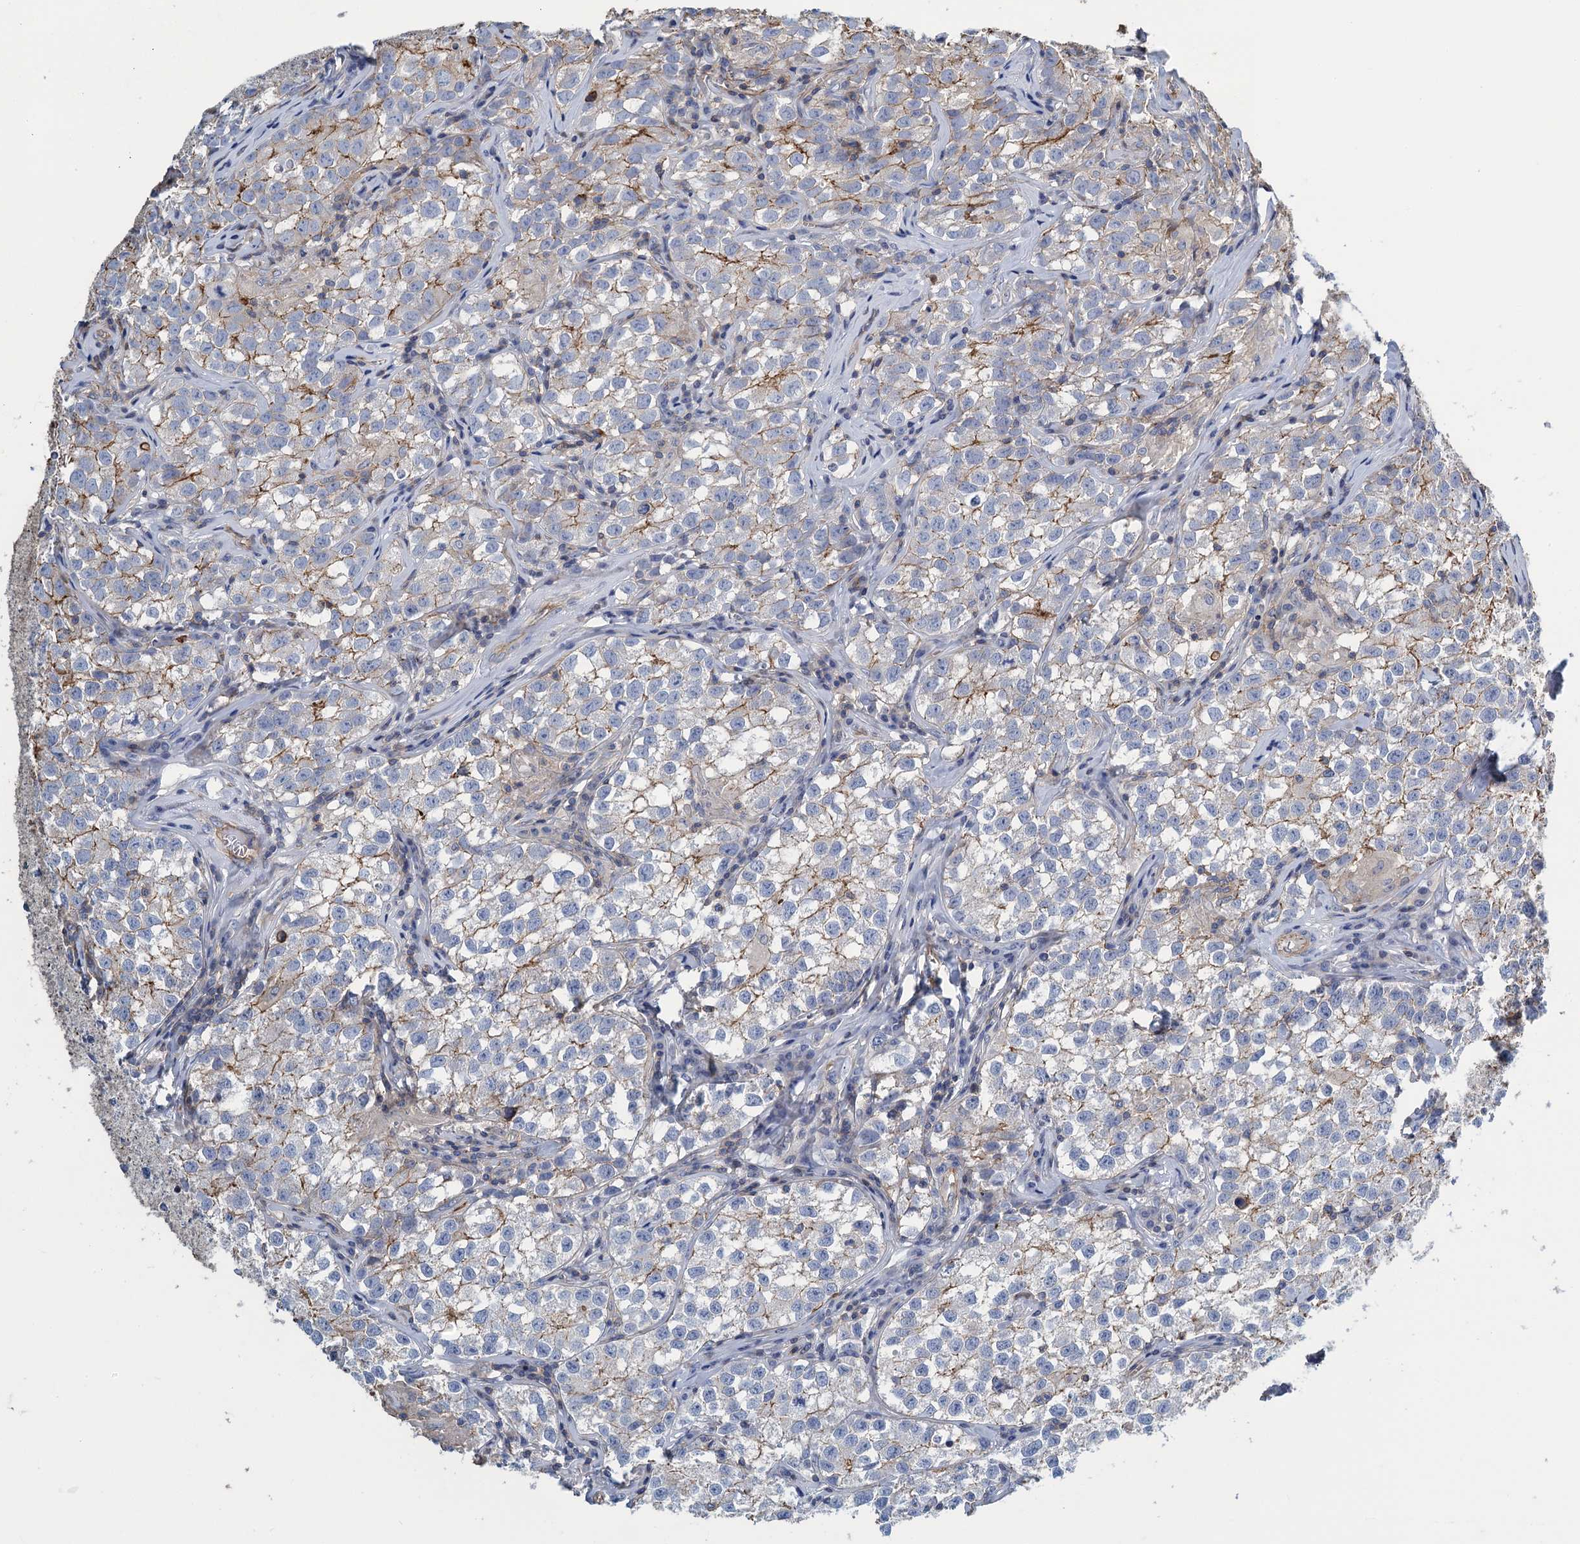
{"staining": {"intensity": "moderate", "quantity": "<25%", "location": "cytoplasmic/membranous"}, "tissue": "testis cancer", "cell_type": "Tumor cells", "image_type": "cancer", "snomed": [{"axis": "morphology", "description": "Seminoma, NOS"}, {"axis": "morphology", "description": "Carcinoma, Embryonal, NOS"}, {"axis": "topography", "description": "Testis"}], "caption": "About <25% of tumor cells in testis cancer (embryonal carcinoma) demonstrate moderate cytoplasmic/membranous protein expression as visualized by brown immunohistochemical staining.", "gene": "PROSER2", "patient": {"sex": "male", "age": 43}}